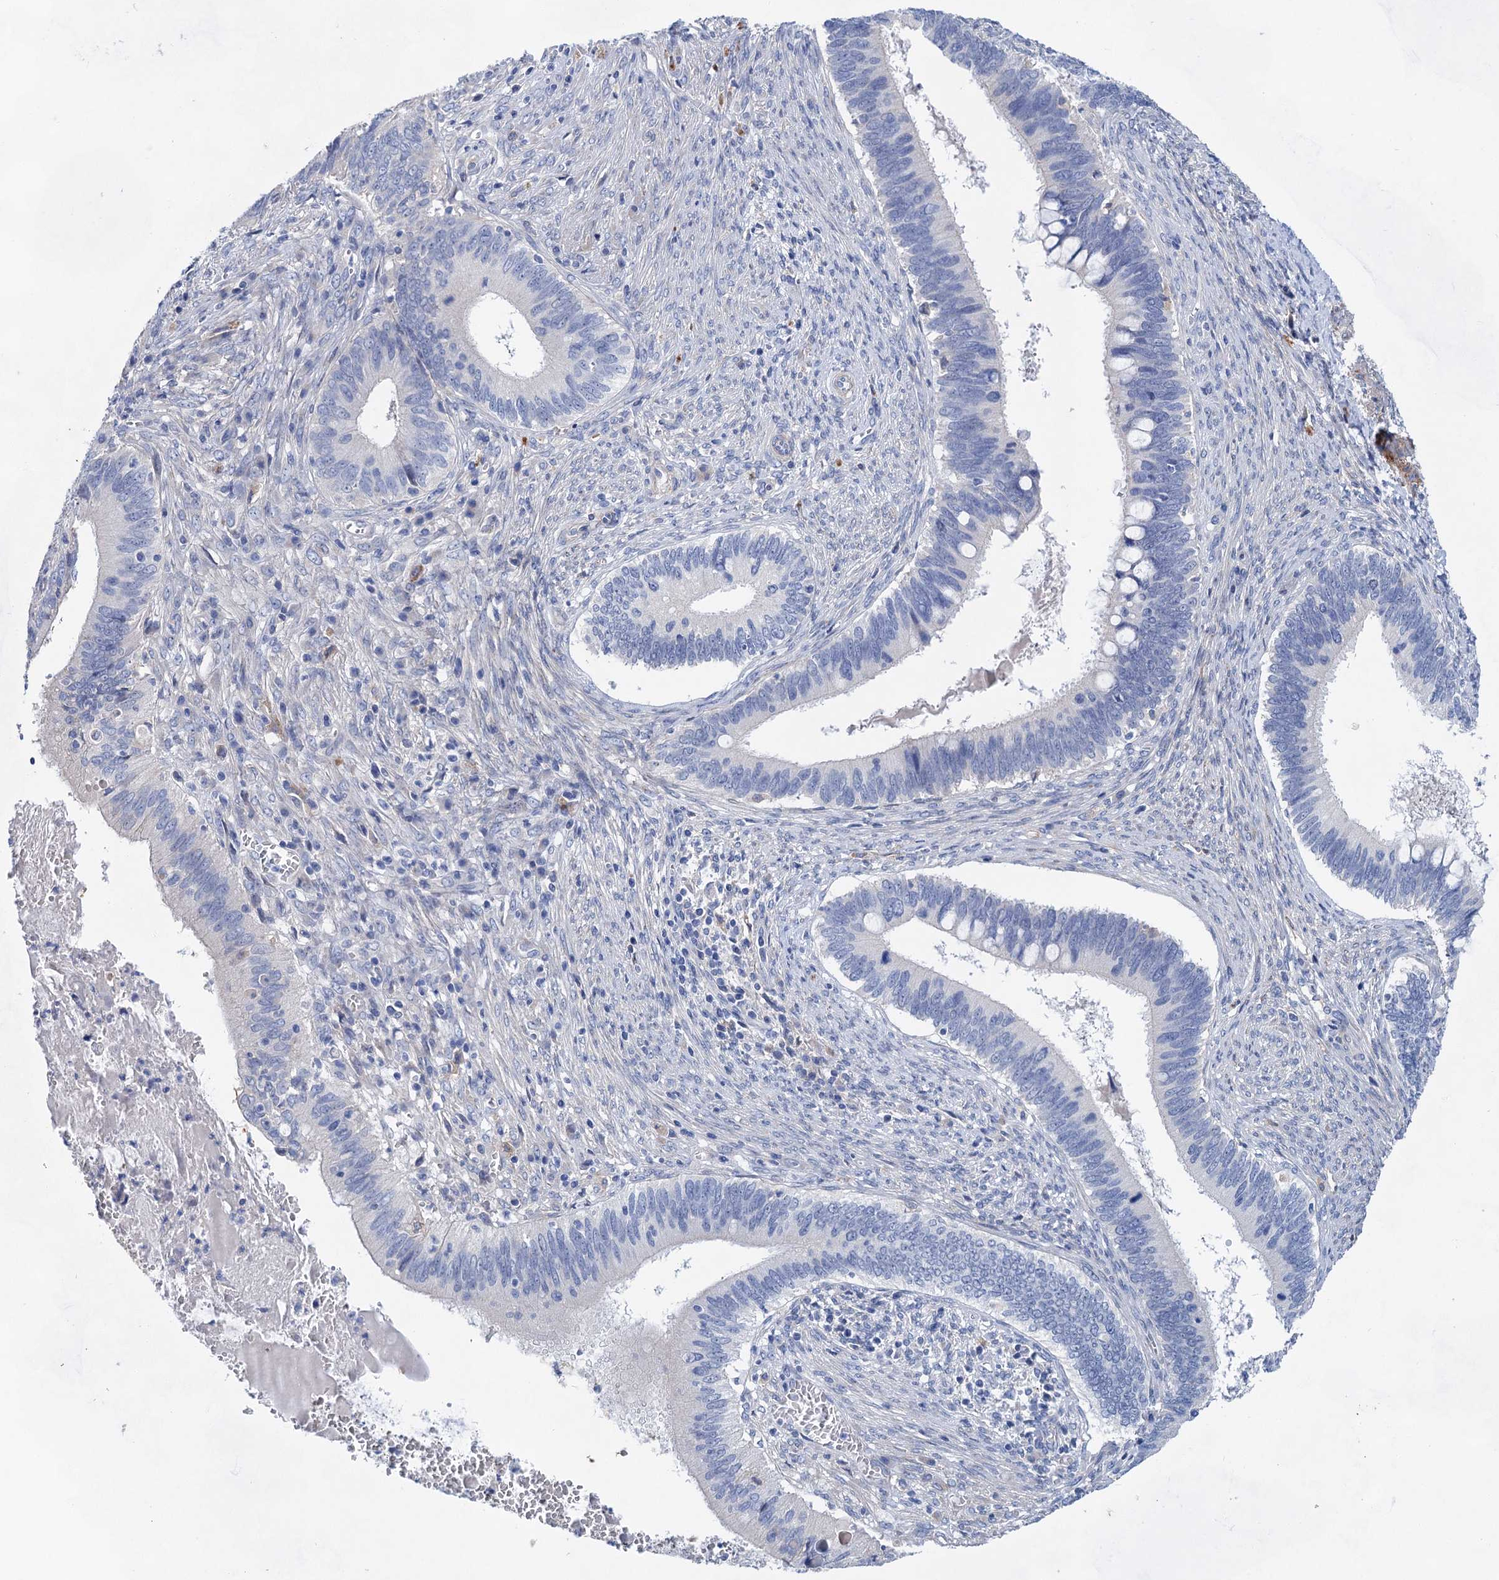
{"staining": {"intensity": "negative", "quantity": "none", "location": "none"}, "tissue": "cervical cancer", "cell_type": "Tumor cells", "image_type": "cancer", "snomed": [{"axis": "morphology", "description": "Adenocarcinoma, NOS"}, {"axis": "topography", "description": "Cervix"}], "caption": "This is an immunohistochemistry (IHC) histopathology image of human cervical cancer (adenocarcinoma). There is no staining in tumor cells.", "gene": "GPR155", "patient": {"sex": "female", "age": 42}}